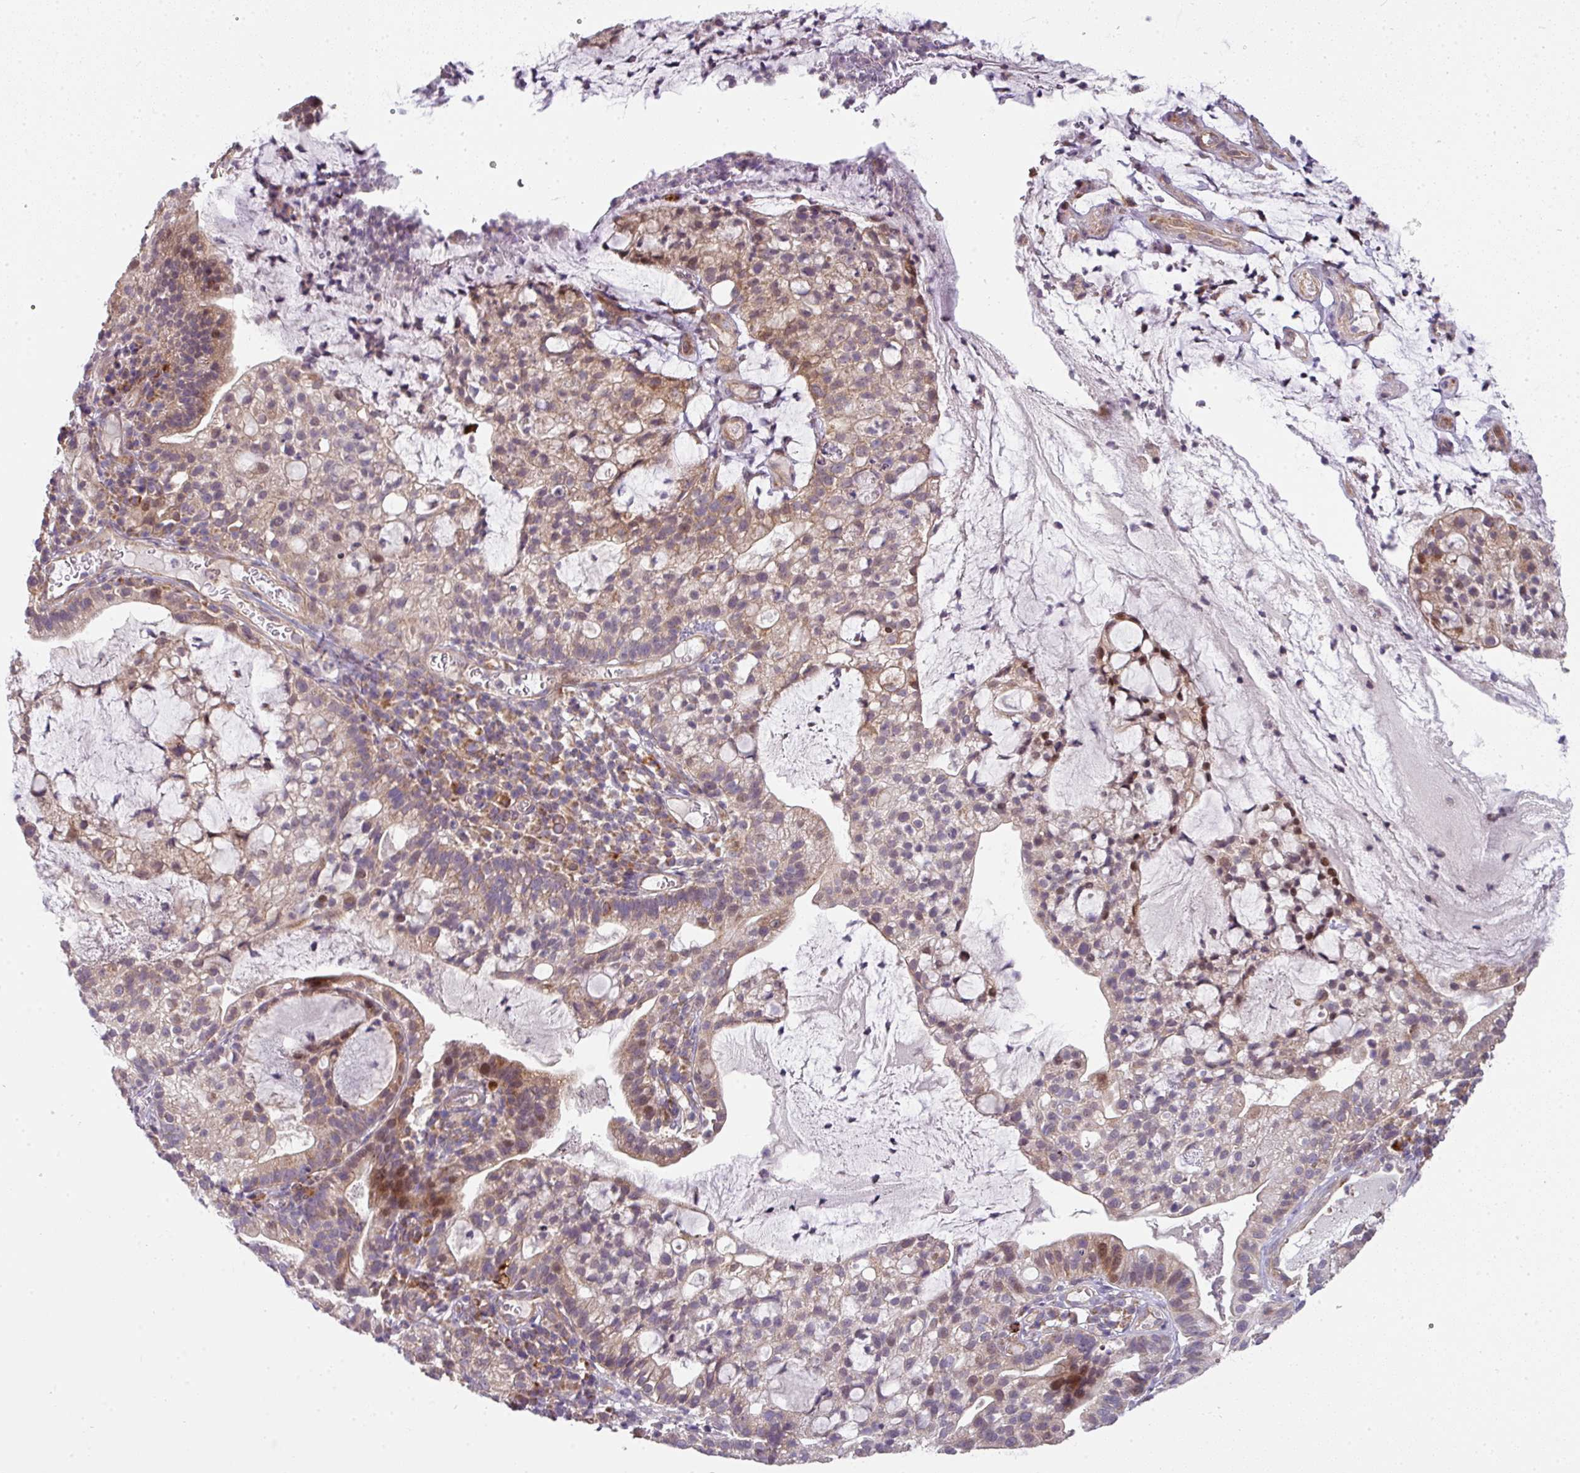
{"staining": {"intensity": "moderate", "quantity": "25%-75%", "location": "cytoplasmic/membranous"}, "tissue": "cervical cancer", "cell_type": "Tumor cells", "image_type": "cancer", "snomed": [{"axis": "morphology", "description": "Adenocarcinoma, NOS"}, {"axis": "topography", "description": "Cervix"}], "caption": "Approximately 25%-75% of tumor cells in human adenocarcinoma (cervical) exhibit moderate cytoplasmic/membranous protein positivity as visualized by brown immunohistochemical staining.", "gene": "STK35", "patient": {"sex": "female", "age": 41}}